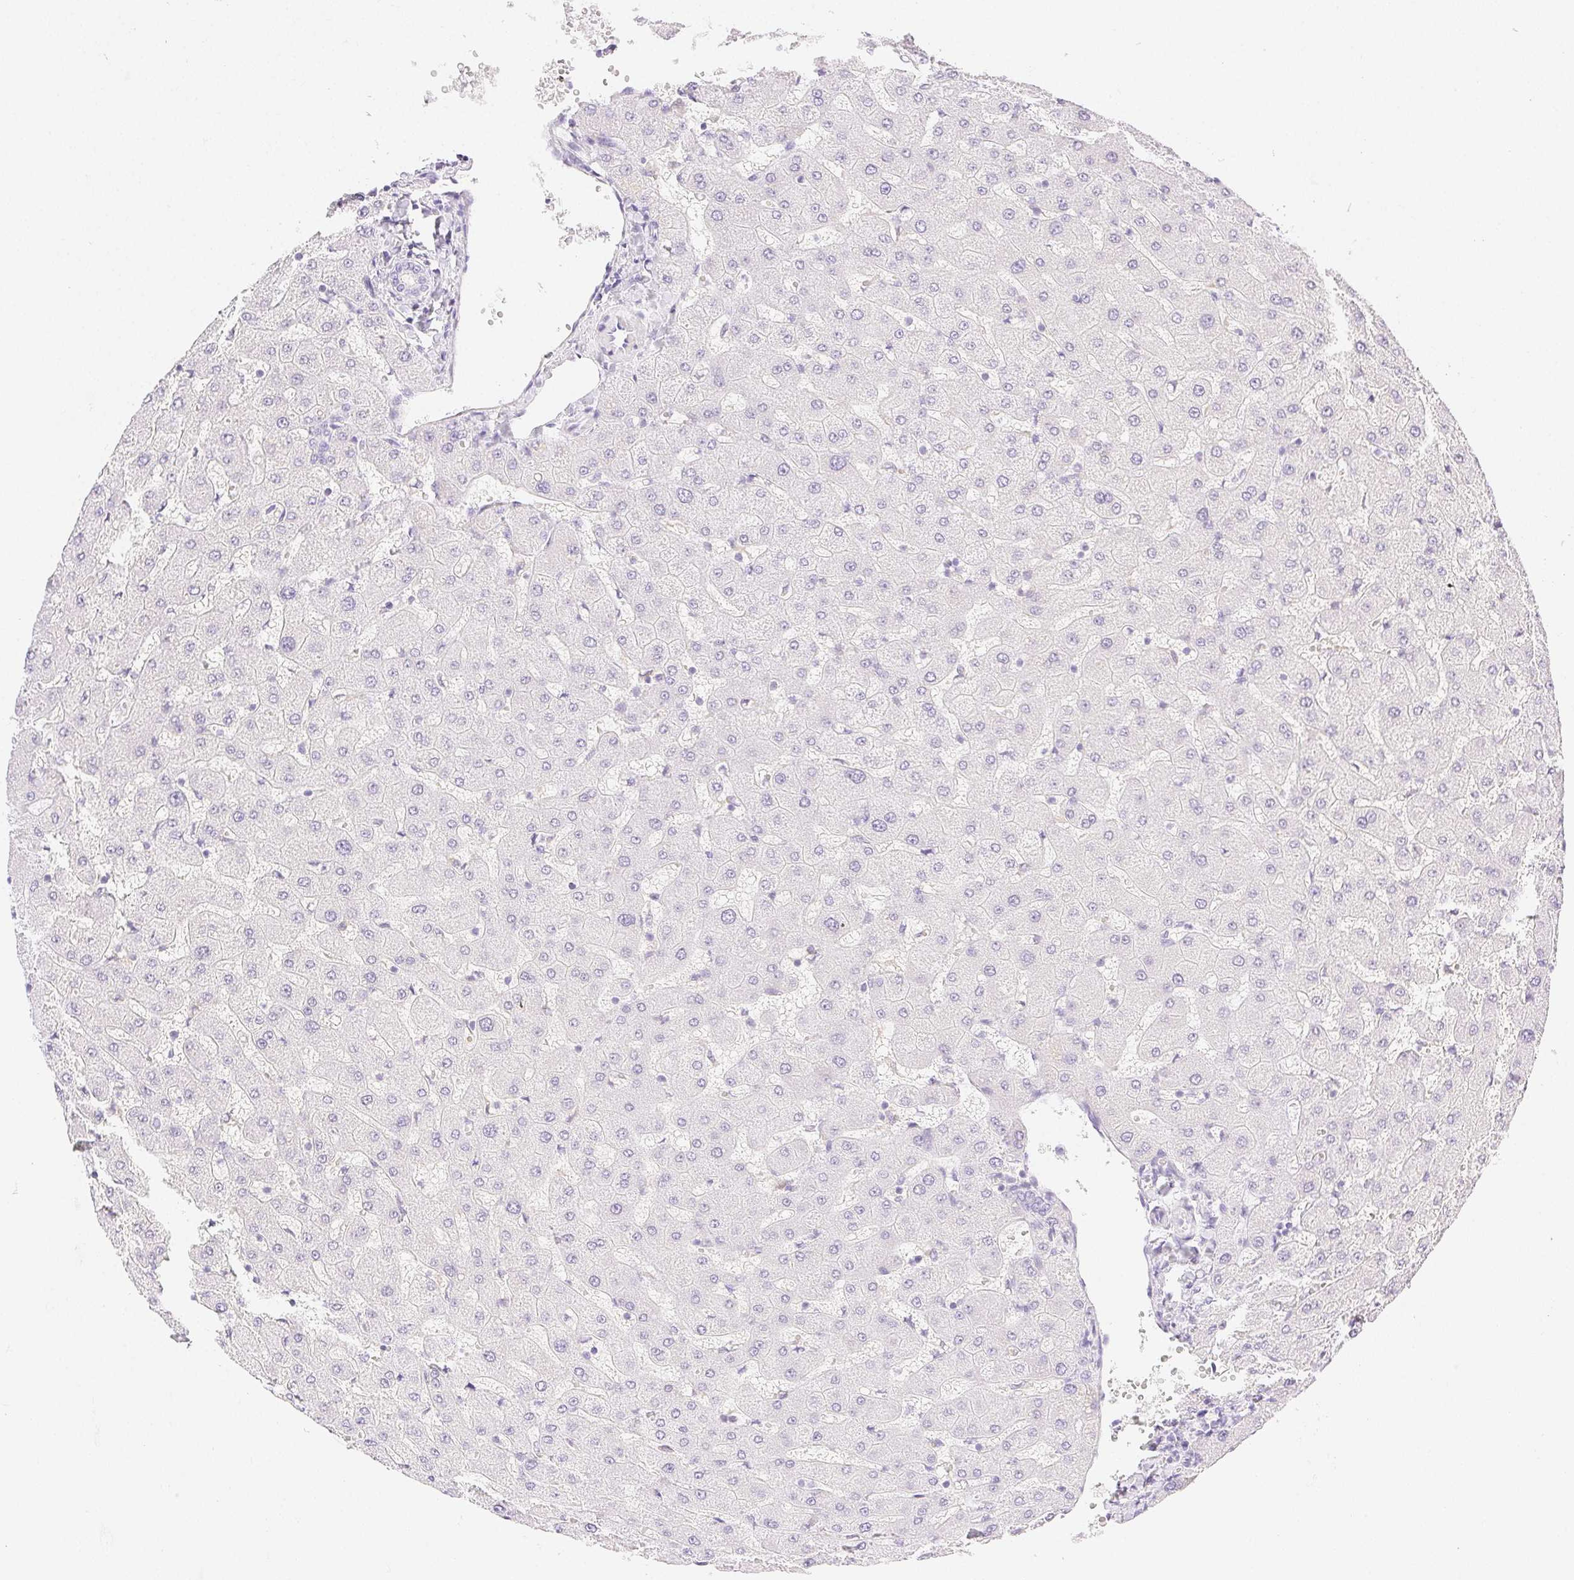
{"staining": {"intensity": "negative", "quantity": "none", "location": "none"}, "tissue": "liver", "cell_type": "Cholangiocytes", "image_type": "normal", "snomed": [{"axis": "morphology", "description": "Normal tissue, NOS"}, {"axis": "topography", "description": "Liver"}], "caption": "Immunohistochemistry (IHC) image of unremarkable liver stained for a protein (brown), which reveals no expression in cholangiocytes.", "gene": "SPACA4", "patient": {"sex": "female", "age": 63}}